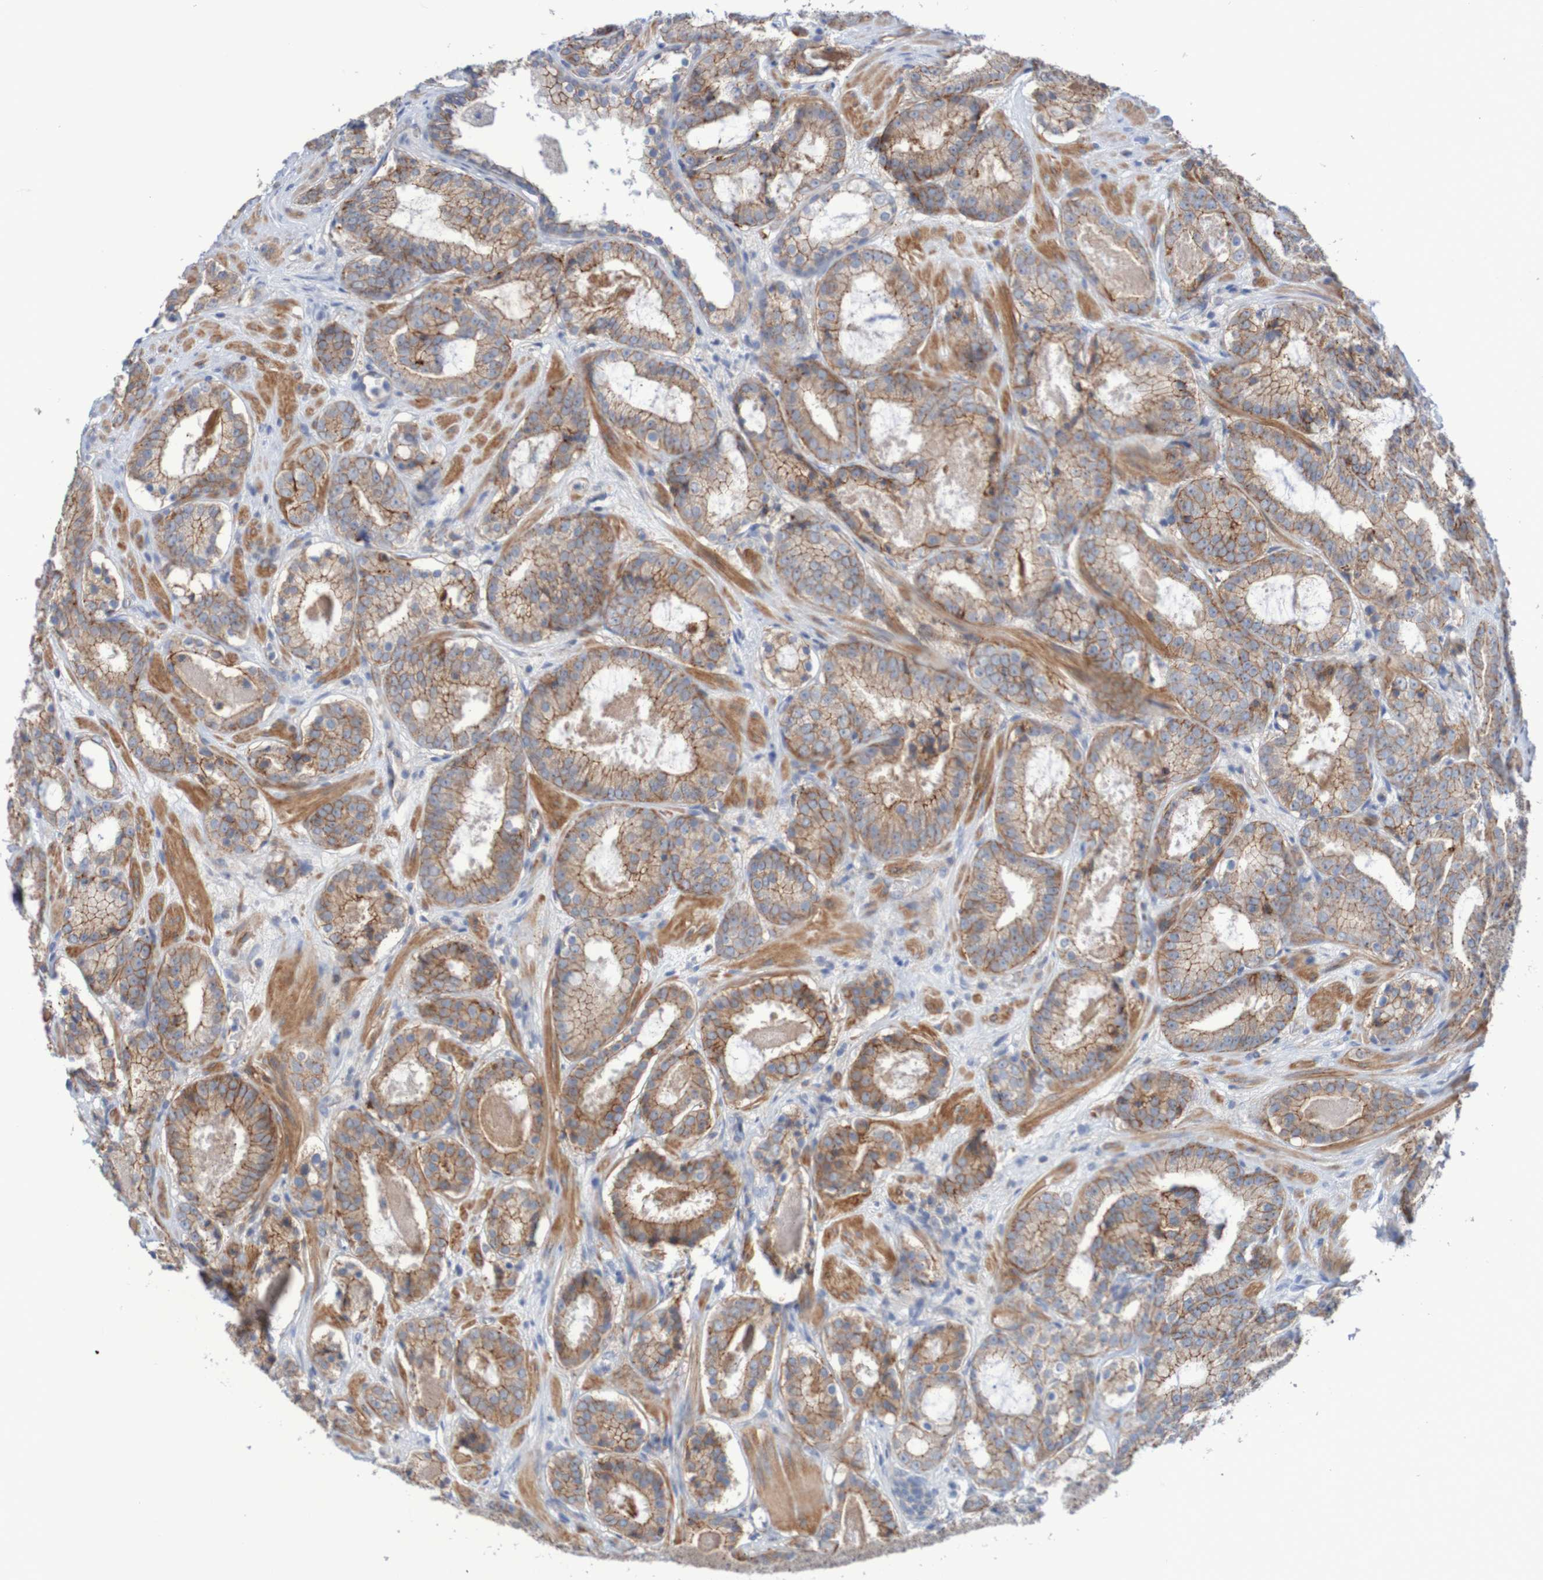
{"staining": {"intensity": "moderate", "quantity": ">75%", "location": "cytoplasmic/membranous"}, "tissue": "prostate cancer", "cell_type": "Tumor cells", "image_type": "cancer", "snomed": [{"axis": "morphology", "description": "Adenocarcinoma, Low grade"}, {"axis": "topography", "description": "Prostate"}], "caption": "A brown stain shows moderate cytoplasmic/membranous positivity of a protein in human prostate low-grade adenocarcinoma tumor cells. Immunohistochemistry (ihc) stains the protein in brown and the nuclei are stained blue.", "gene": "NECTIN2", "patient": {"sex": "male", "age": 69}}